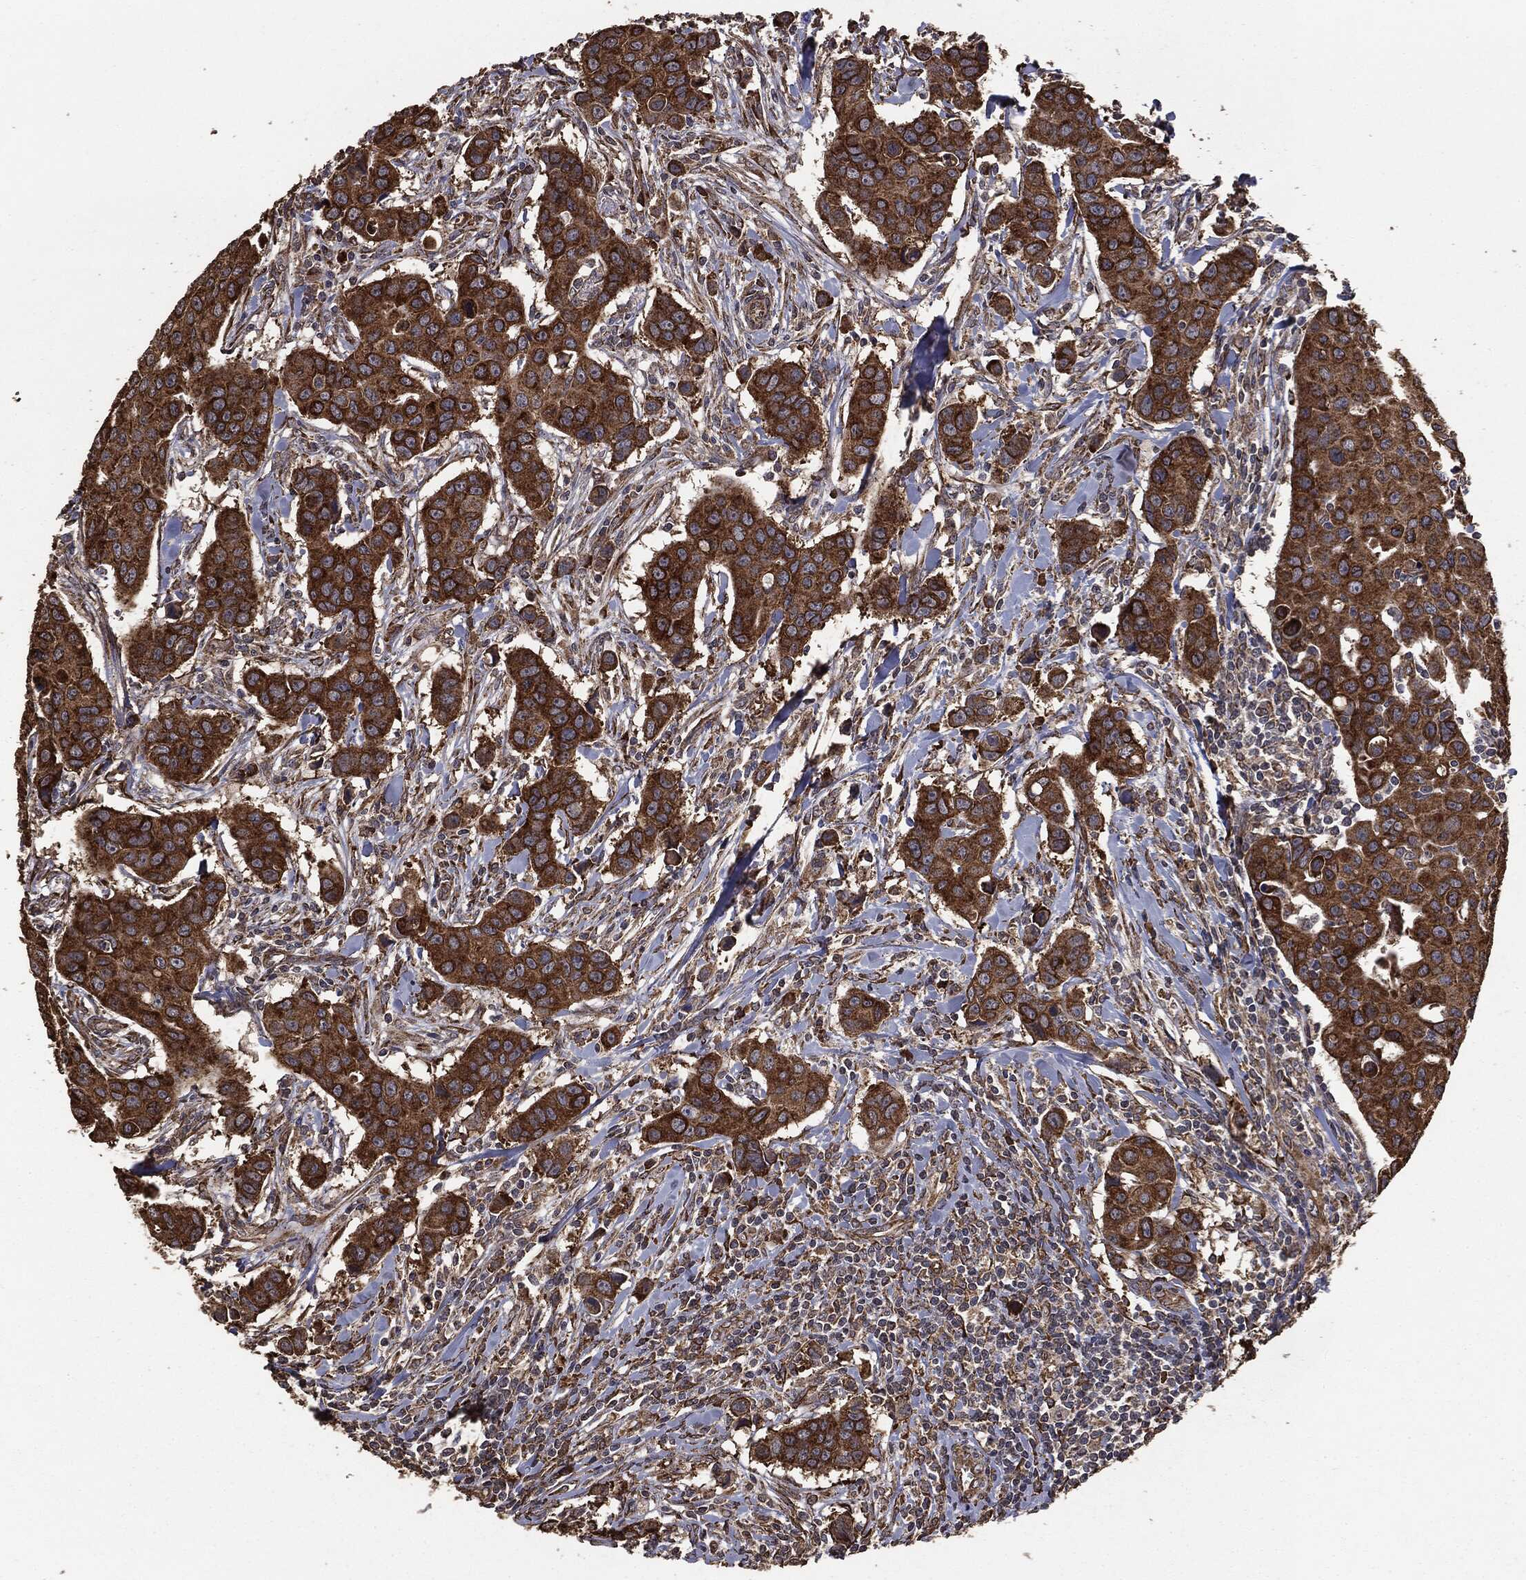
{"staining": {"intensity": "strong", "quantity": ">75%", "location": "cytoplasmic/membranous"}, "tissue": "breast cancer", "cell_type": "Tumor cells", "image_type": "cancer", "snomed": [{"axis": "morphology", "description": "Duct carcinoma"}, {"axis": "topography", "description": "Breast"}], "caption": "Breast cancer stained with a protein marker demonstrates strong staining in tumor cells.", "gene": "MTOR", "patient": {"sex": "female", "age": 24}}